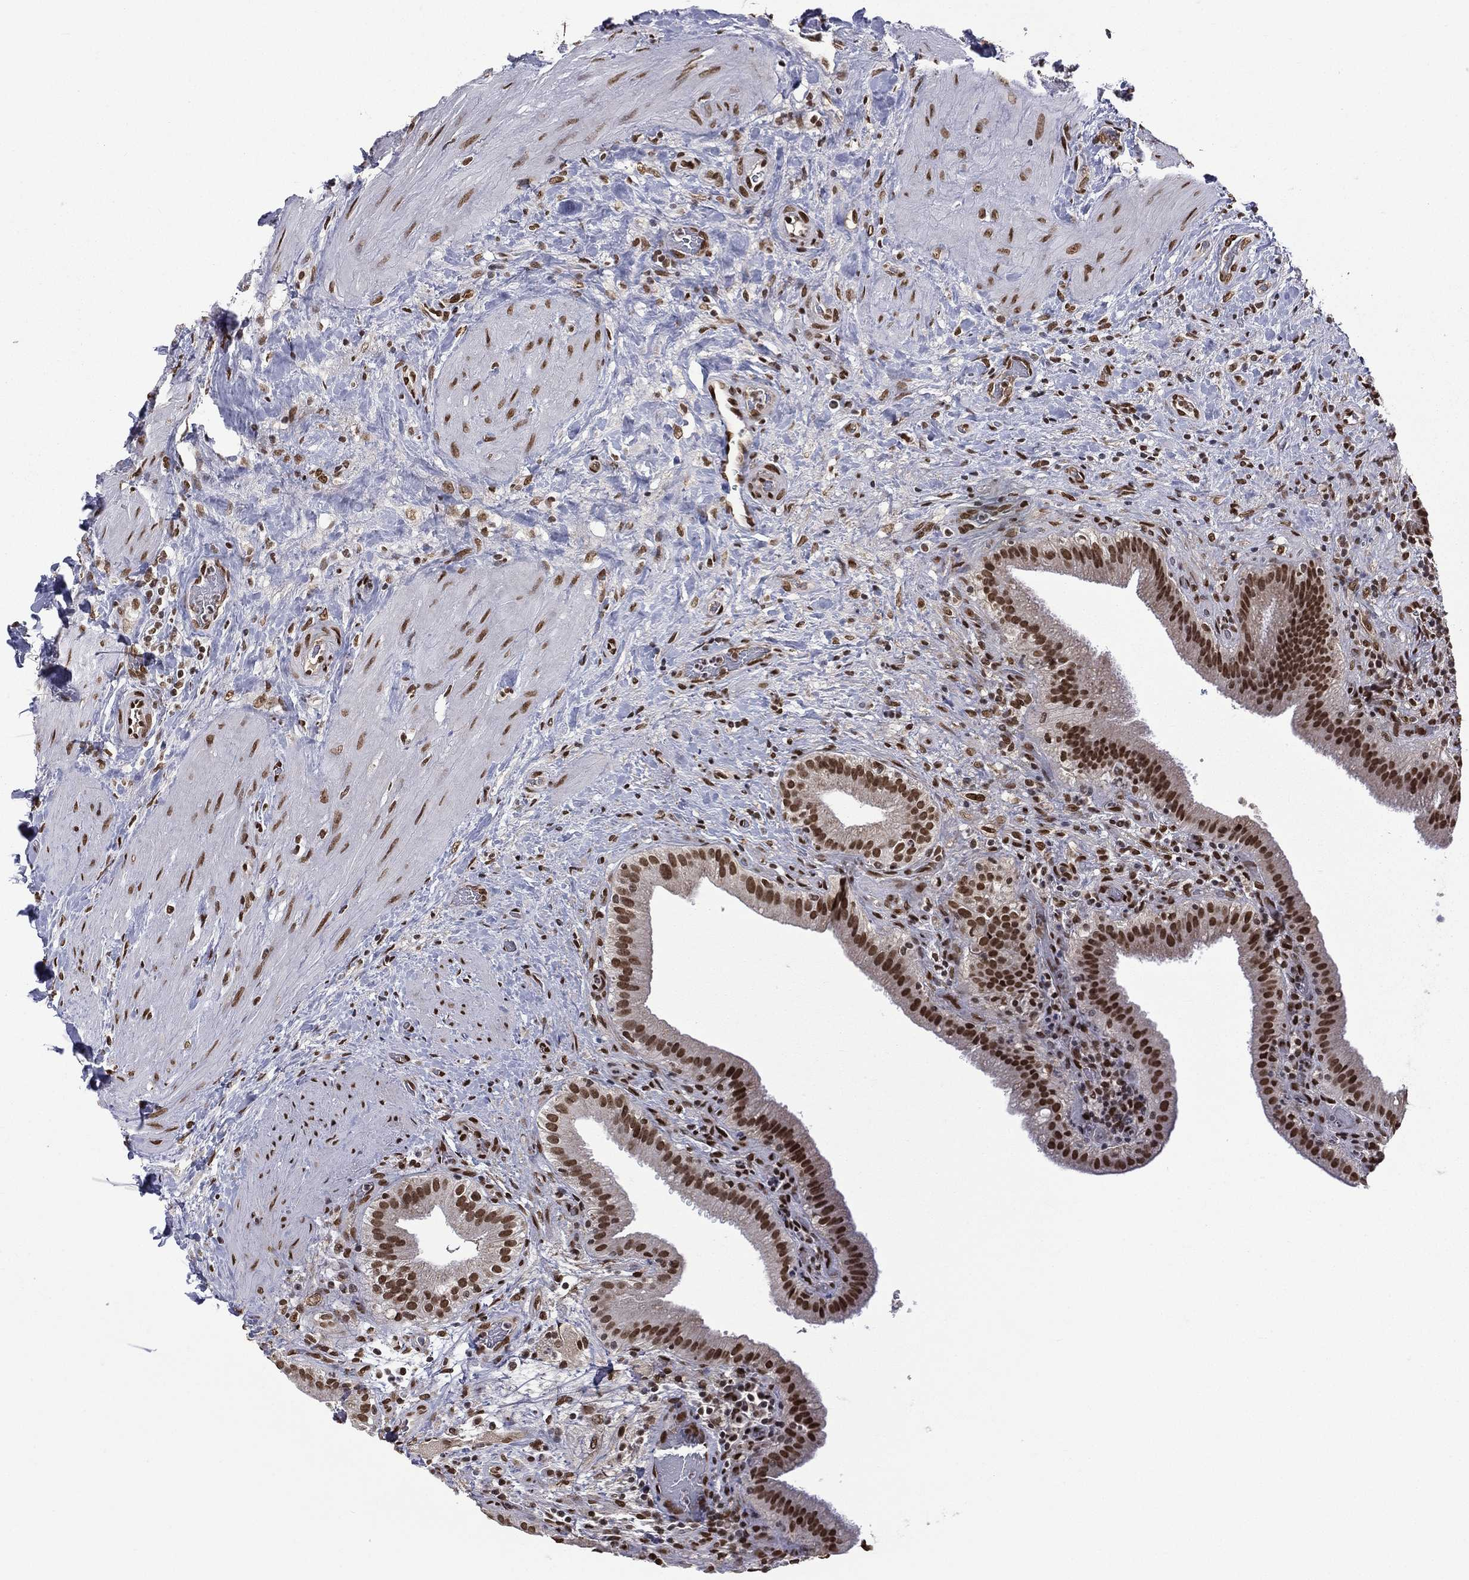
{"staining": {"intensity": "strong", "quantity": ">75%", "location": "nuclear"}, "tissue": "gallbladder", "cell_type": "Glandular cells", "image_type": "normal", "snomed": [{"axis": "morphology", "description": "Normal tissue, NOS"}, {"axis": "topography", "description": "Gallbladder"}], "caption": "Glandular cells display high levels of strong nuclear expression in approximately >75% of cells in unremarkable human gallbladder.", "gene": "C5orf24", "patient": {"sex": "male", "age": 62}}